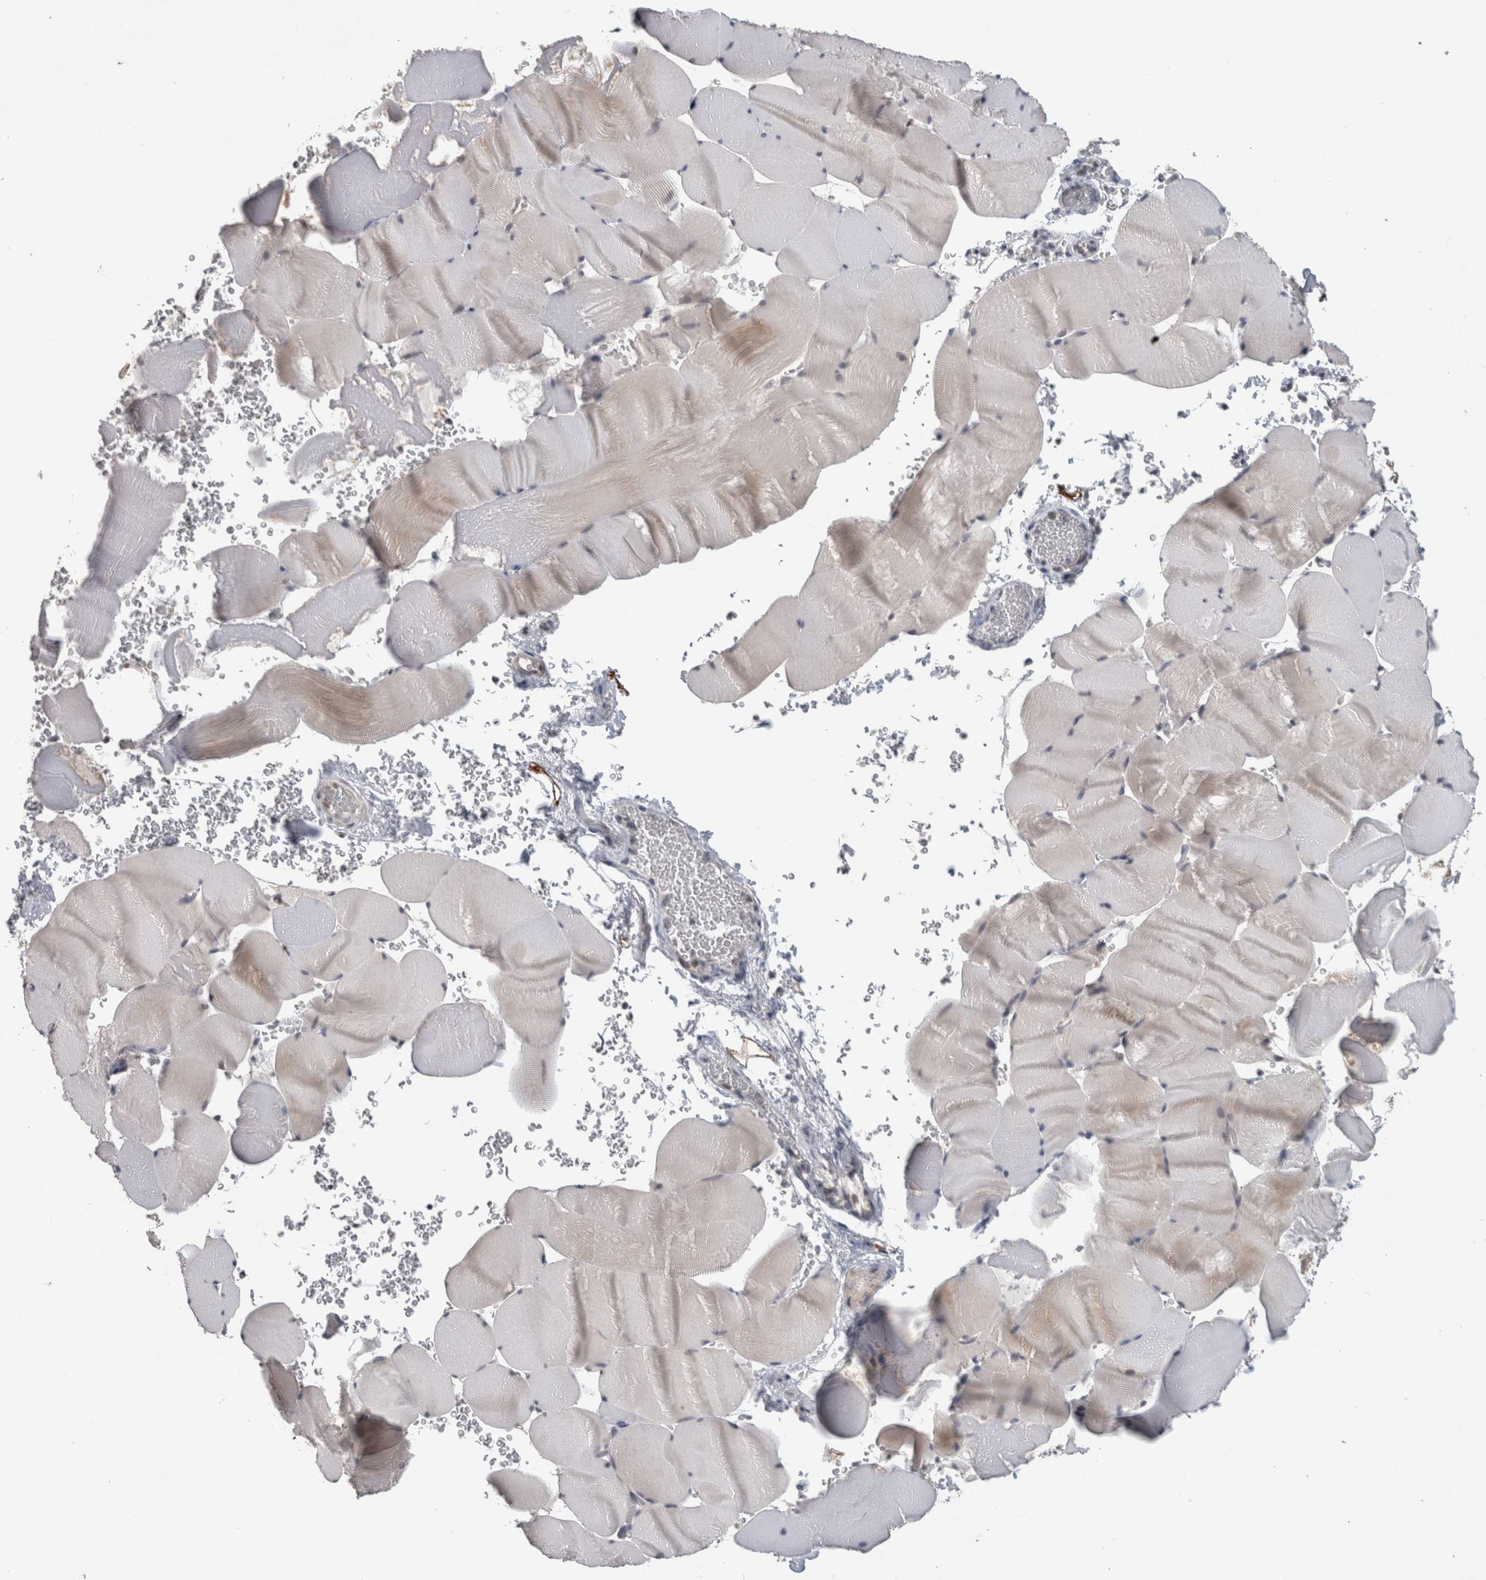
{"staining": {"intensity": "weak", "quantity": "<25%", "location": "cytoplasmic/membranous"}, "tissue": "skeletal muscle", "cell_type": "Myocytes", "image_type": "normal", "snomed": [{"axis": "morphology", "description": "Normal tissue, NOS"}, {"axis": "topography", "description": "Skeletal muscle"}], "caption": "The immunohistochemistry image has no significant staining in myocytes of skeletal muscle. (DAB (3,3'-diaminobenzidine) immunohistochemistry (IHC) visualized using brightfield microscopy, high magnification).", "gene": "PRXL2A", "patient": {"sex": "male", "age": 62}}